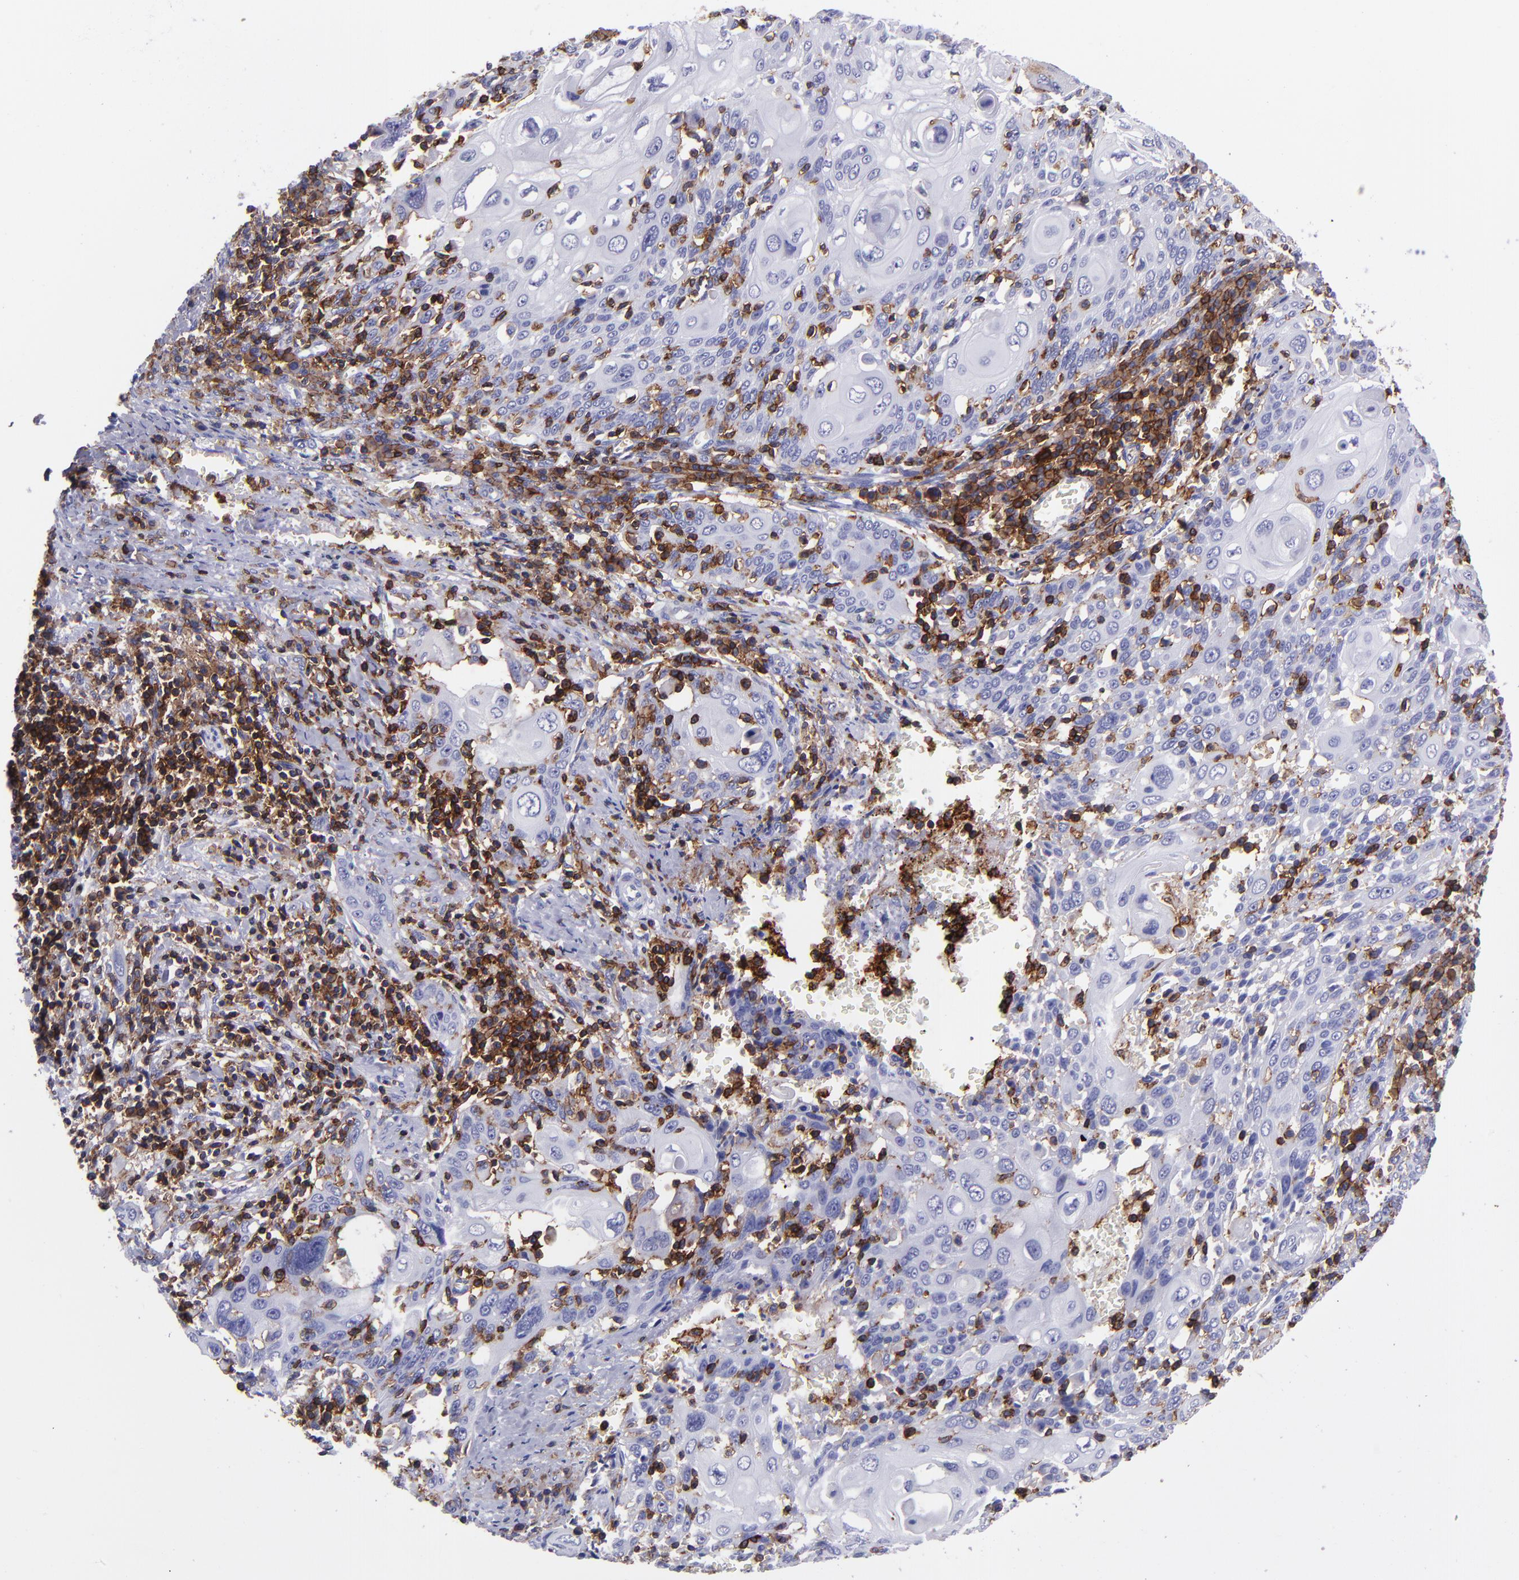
{"staining": {"intensity": "negative", "quantity": "none", "location": "none"}, "tissue": "cervical cancer", "cell_type": "Tumor cells", "image_type": "cancer", "snomed": [{"axis": "morphology", "description": "Squamous cell carcinoma, NOS"}, {"axis": "topography", "description": "Cervix"}], "caption": "Tumor cells show no significant protein staining in squamous cell carcinoma (cervical).", "gene": "ICAM3", "patient": {"sex": "female", "age": 54}}